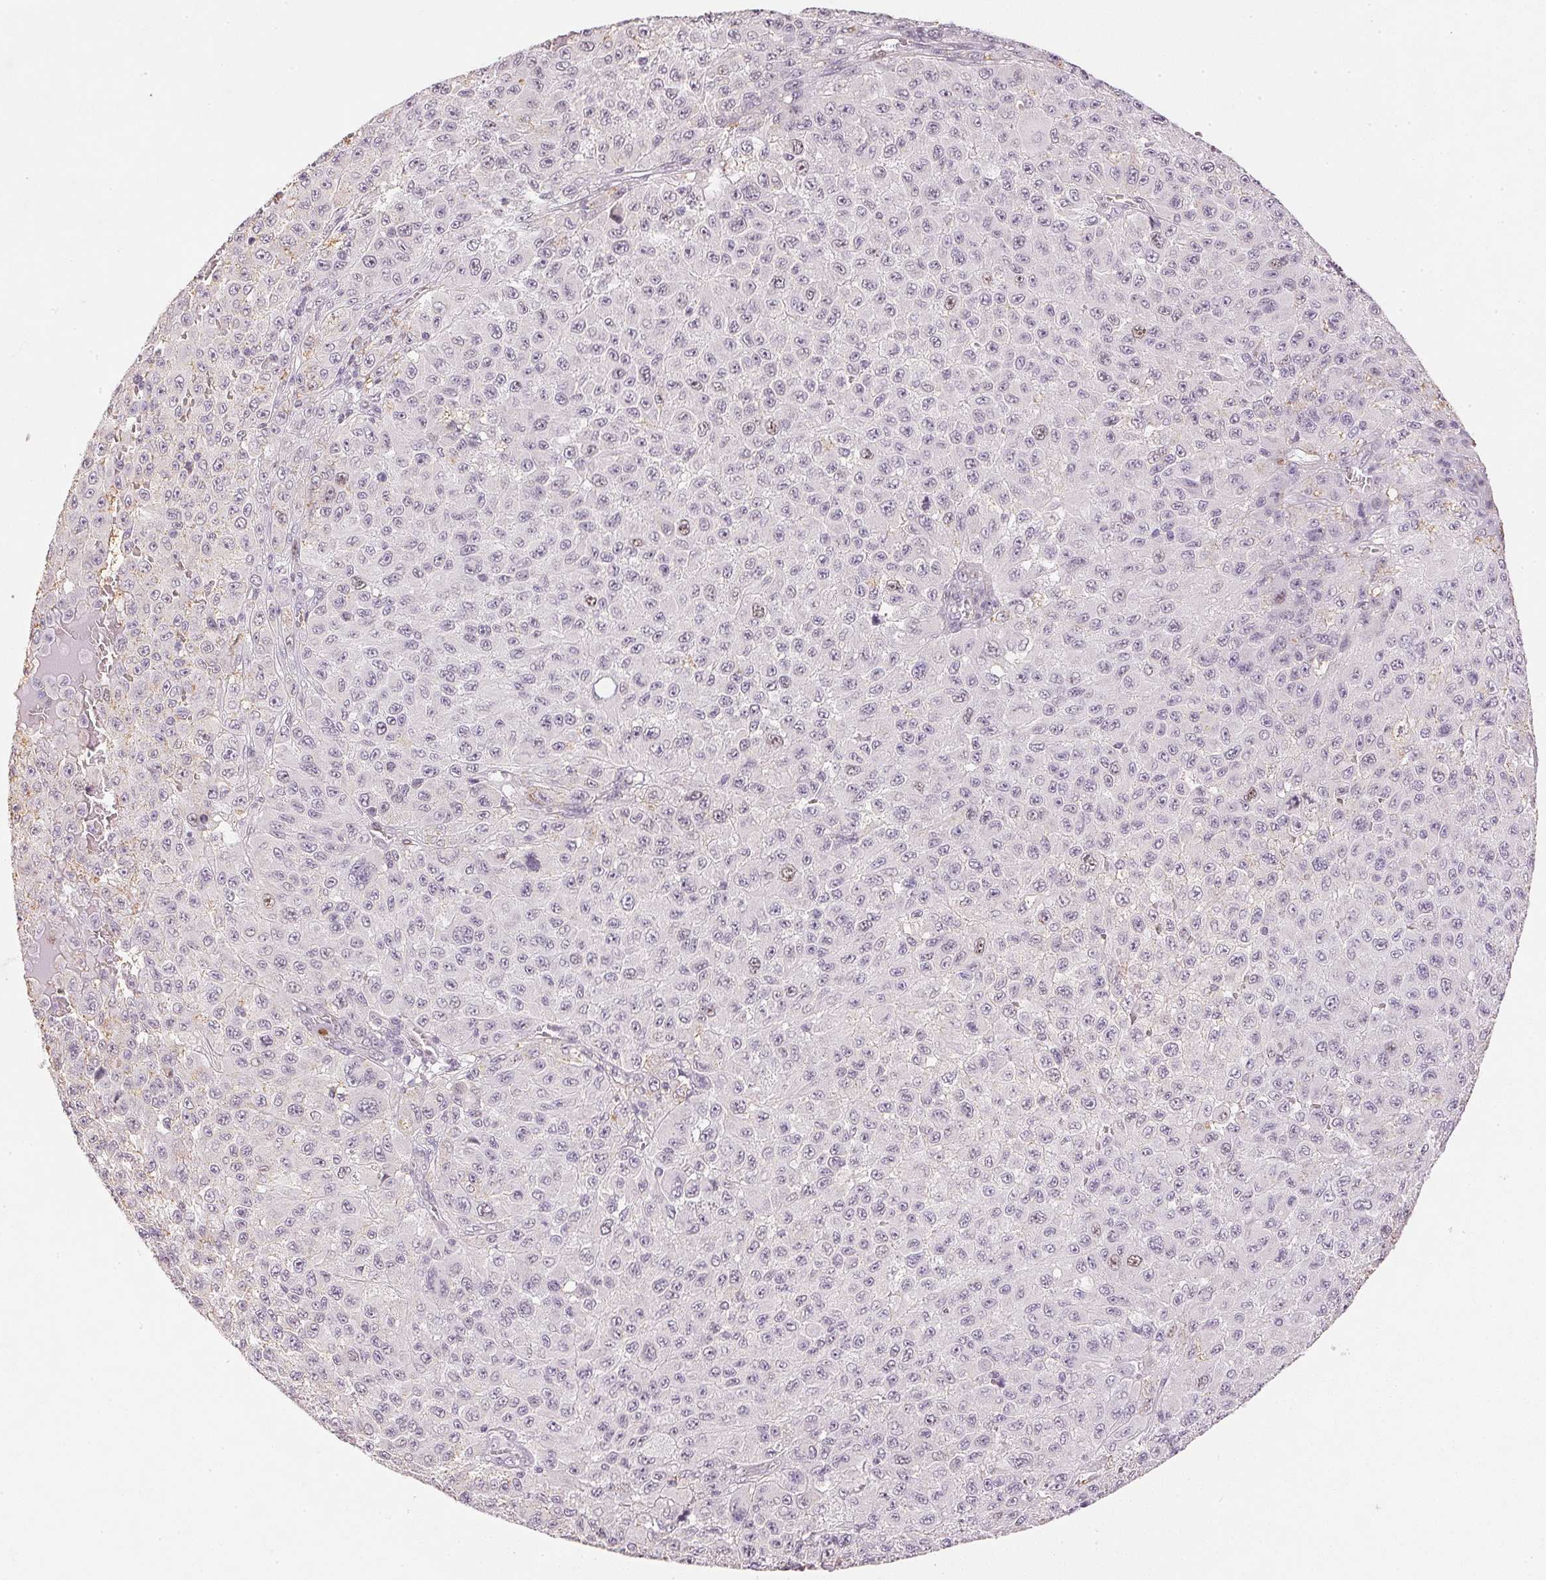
{"staining": {"intensity": "negative", "quantity": "none", "location": "none"}, "tissue": "melanoma", "cell_type": "Tumor cells", "image_type": "cancer", "snomed": [{"axis": "morphology", "description": "Malignant melanoma, NOS"}, {"axis": "topography", "description": "Skin"}], "caption": "High power microscopy histopathology image of an IHC micrograph of melanoma, revealing no significant staining in tumor cells.", "gene": "SMTN", "patient": {"sex": "male", "age": 73}}